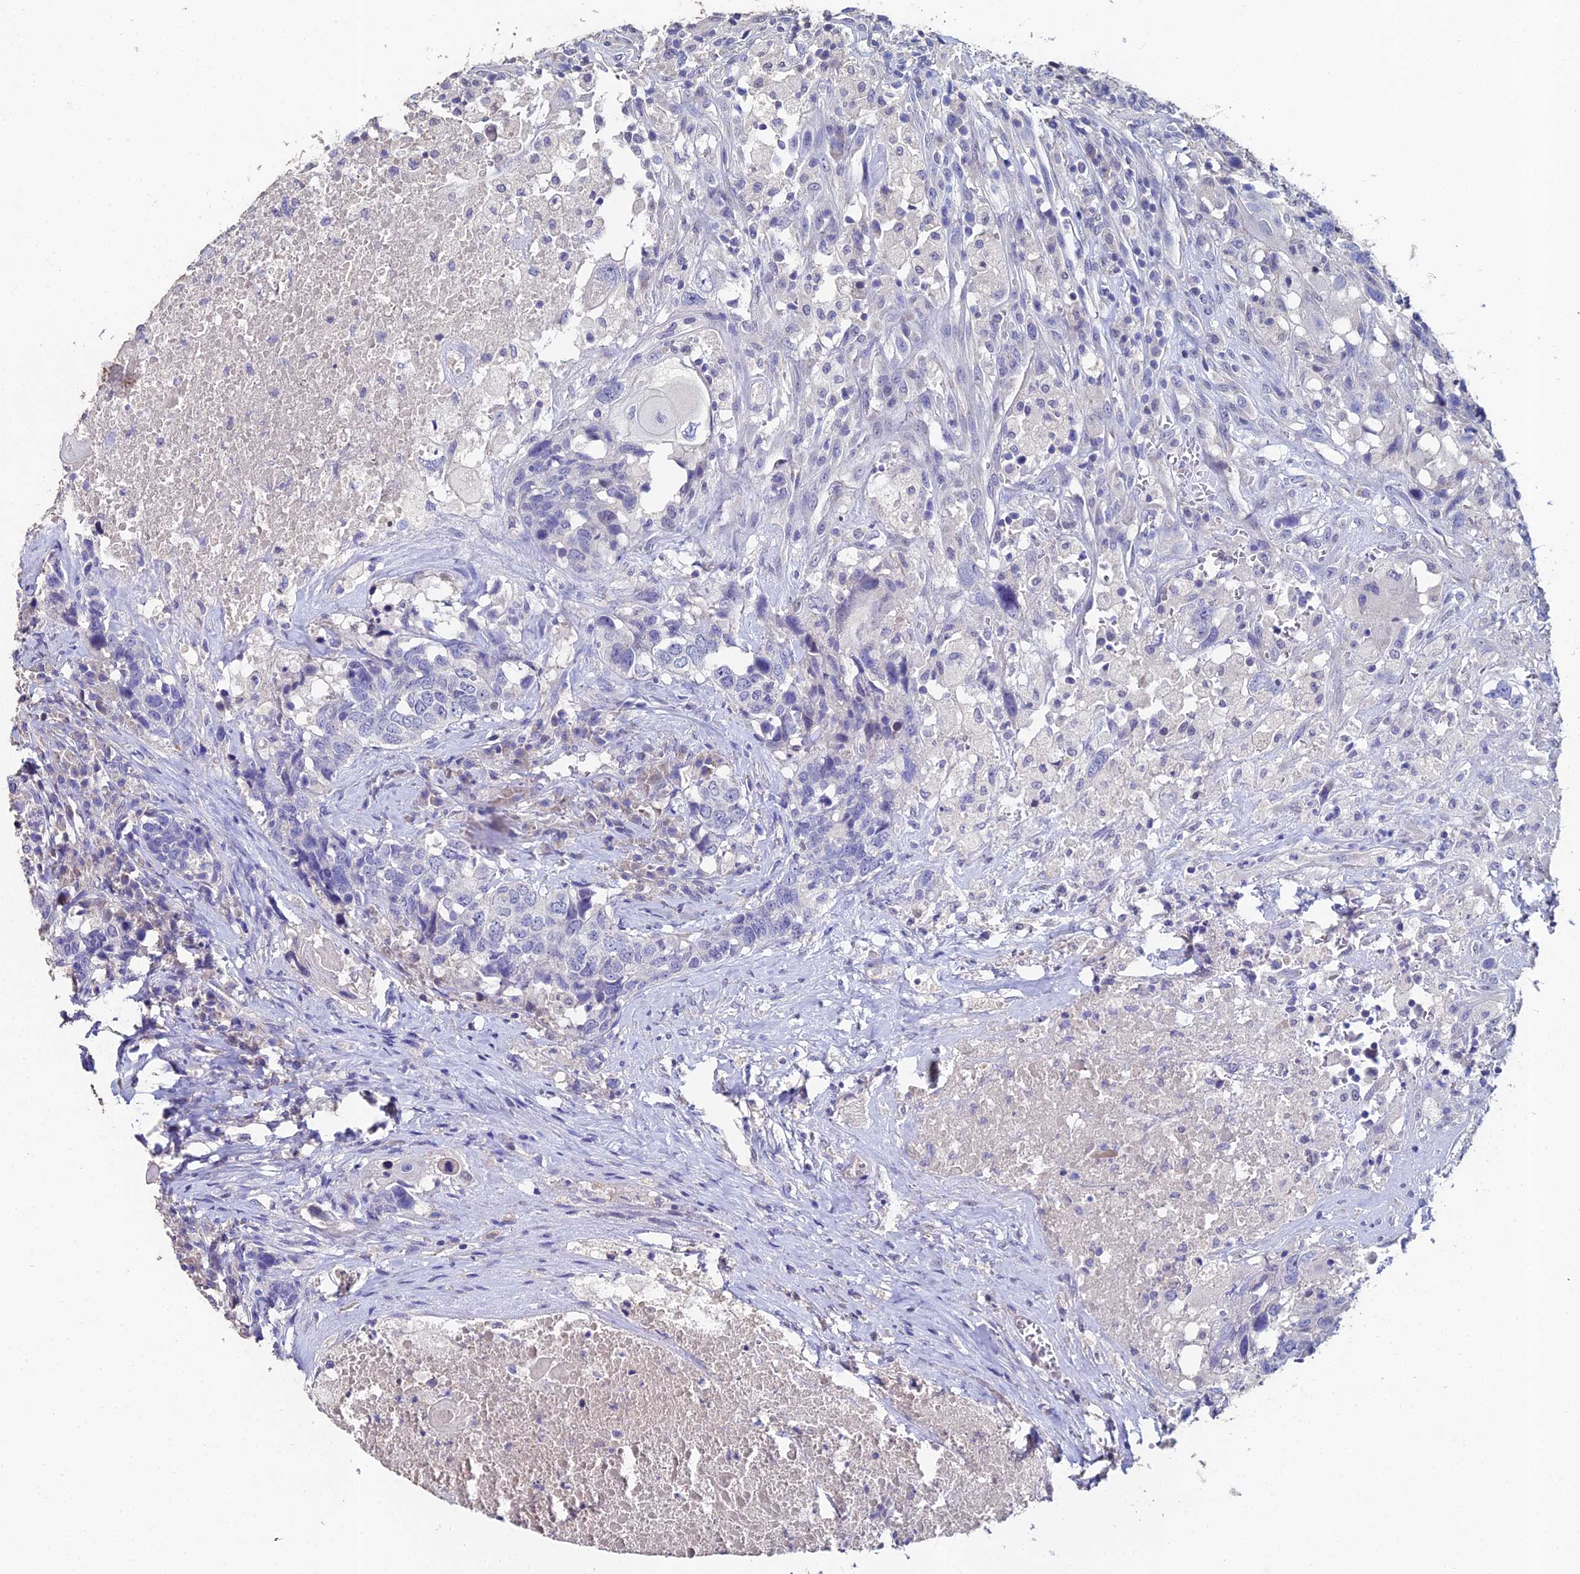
{"staining": {"intensity": "negative", "quantity": "none", "location": "none"}, "tissue": "head and neck cancer", "cell_type": "Tumor cells", "image_type": "cancer", "snomed": [{"axis": "morphology", "description": "Squamous cell carcinoma, NOS"}, {"axis": "topography", "description": "Head-Neck"}], "caption": "Human head and neck cancer (squamous cell carcinoma) stained for a protein using IHC shows no expression in tumor cells.", "gene": "ESRRG", "patient": {"sex": "male", "age": 66}}